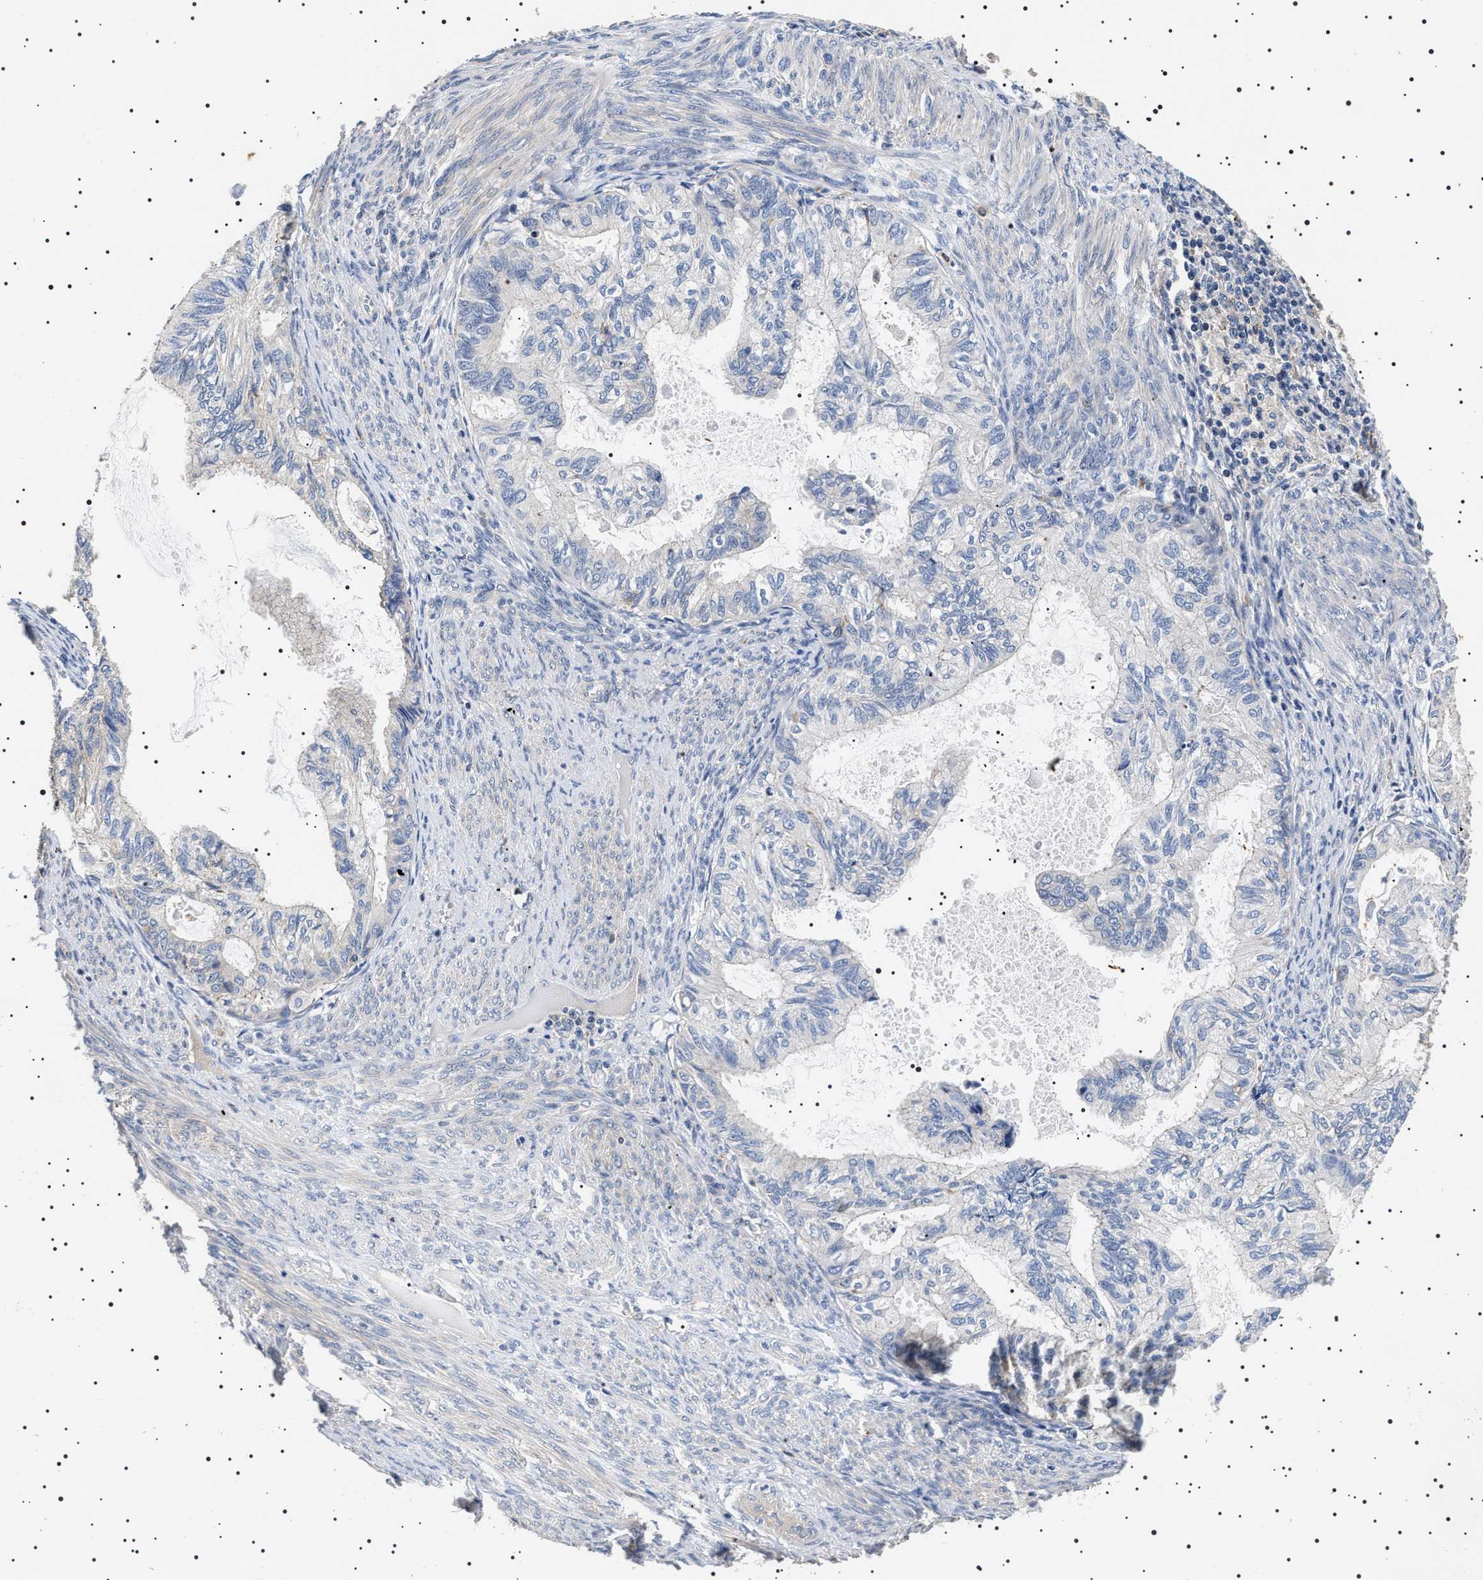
{"staining": {"intensity": "negative", "quantity": "none", "location": "none"}, "tissue": "cervical cancer", "cell_type": "Tumor cells", "image_type": "cancer", "snomed": [{"axis": "morphology", "description": "Normal tissue, NOS"}, {"axis": "morphology", "description": "Adenocarcinoma, NOS"}, {"axis": "topography", "description": "Cervix"}, {"axis": "topography", "description": "Endometrium"}], "caption": "There is no significant positivity in tumor cells of adenocarcinoma (cervical).", "gene": "SLC4A7", "patient": {"sex": "female", "age": 86}}